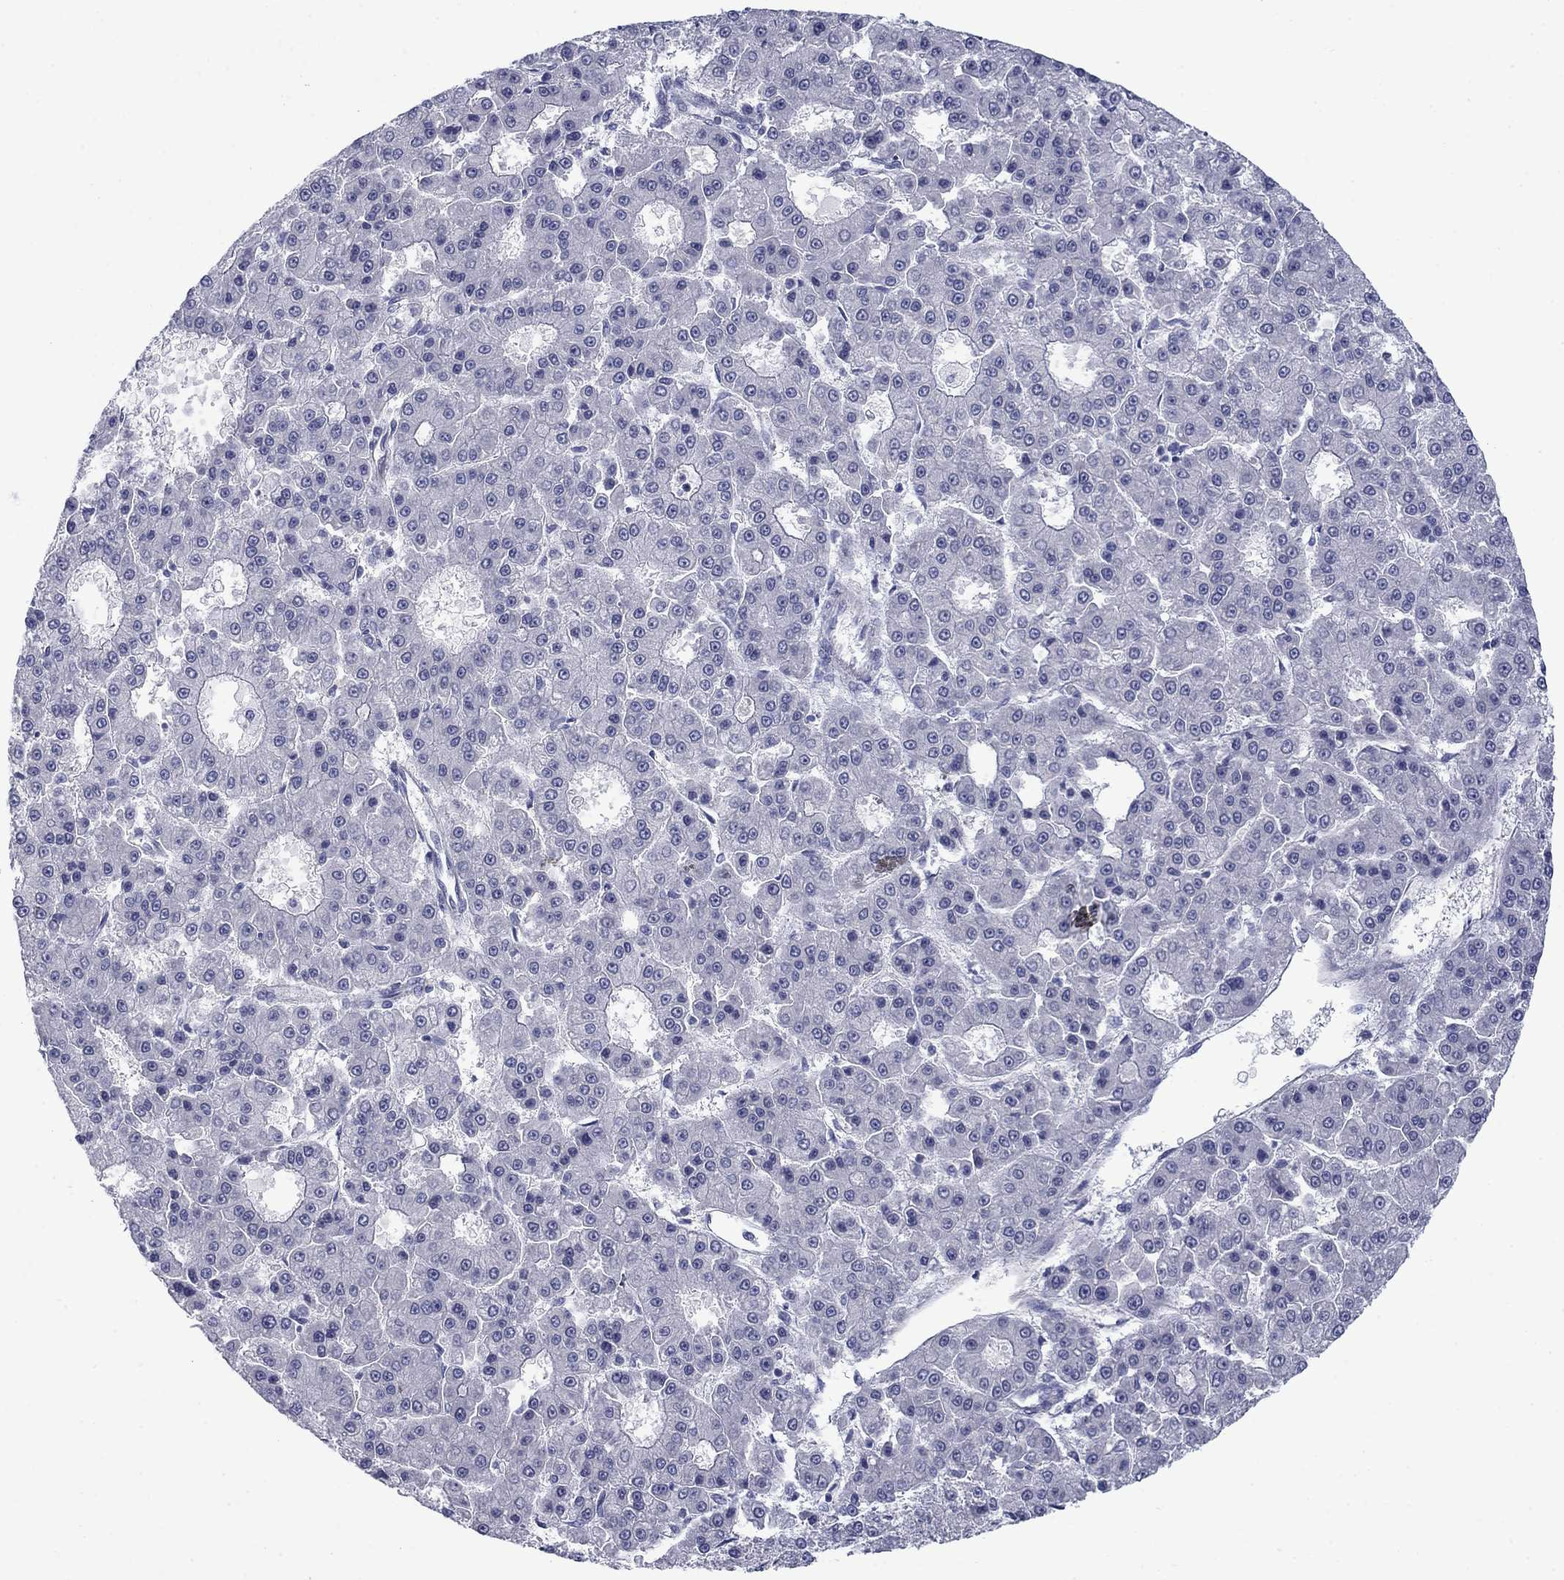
{"staining": {"intensity": "negative", "quantity": "none", "location": "none"}, "tissue": "liver cancer", "cell_type": "Tumor cells", "image_type": "cancer", "snomed": [{"axis": "morphology", "description": "Carcinoma, Hepatocellular, NOS"}, {"axis": "topography", "description": "Liver"}], "caption": "Immunohistochemistry histopathology image of human liver hepatocellular carcinoma stained for a protein (brown), which displays no staining in tumor cells.", "gene": "FXR1", "patient": {"sex": "male", "age": 70}}